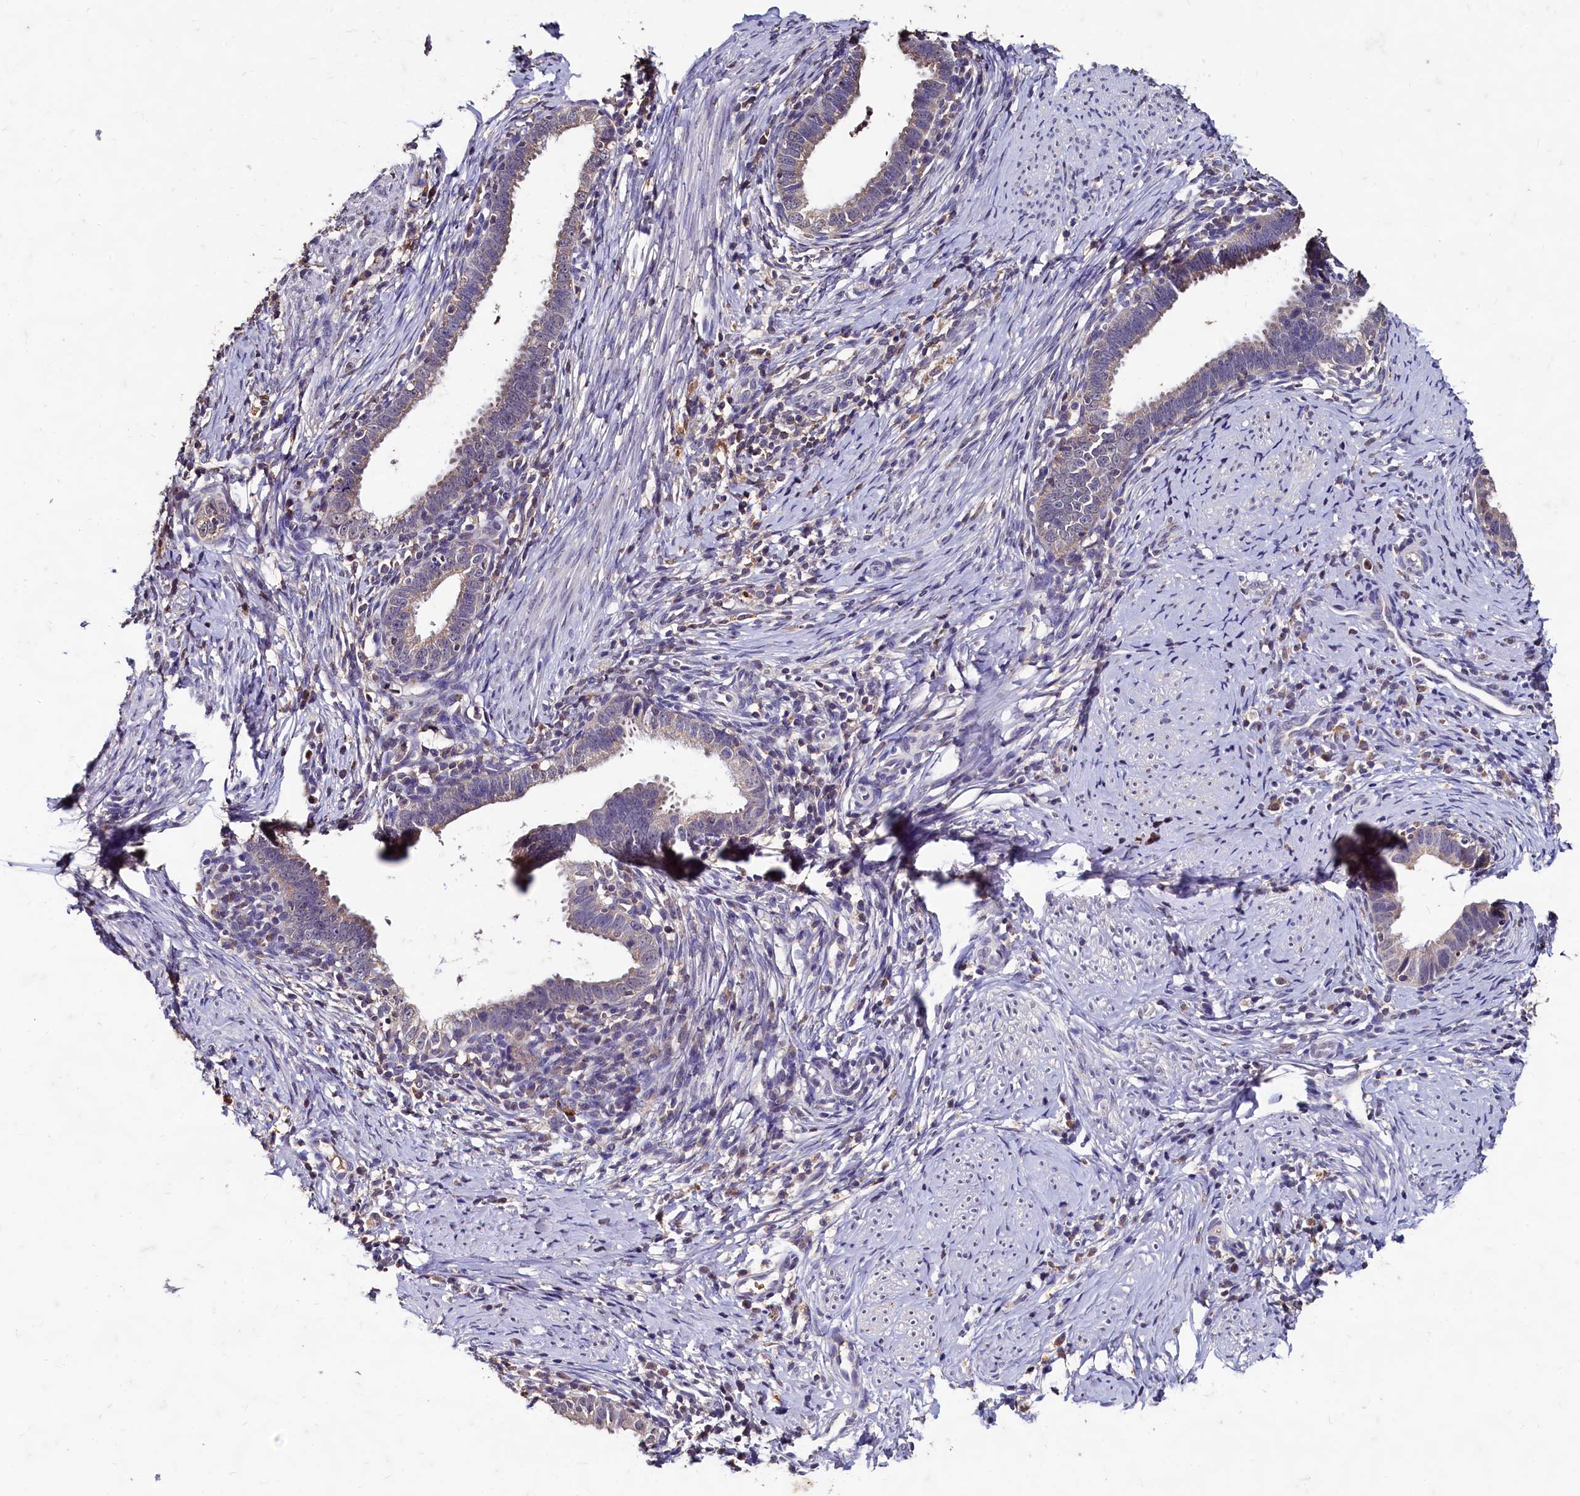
{"staining": {"intensity": "negative", "quantity": "none", "location": "none"}, "tissue": "cervical cancer", "cell_type": "Tumor cells", "image_type": "cancer", "snomed": [{"axis": "morphology", "description": "Adenocarcinoma, NOS"}, {"axis": "topography", "description": "Cervix"}], "caption": "IHC of cervical adenocarcinoma reveals no positivity in tumor cells. The staining is performed using DAB (3,3'-diaminobenzidine) brown chromogen with nuclei counter-stained in using hematoxylin.", "gene": "CSTPP1", "patient": {"sex": "female", "age": 36}}